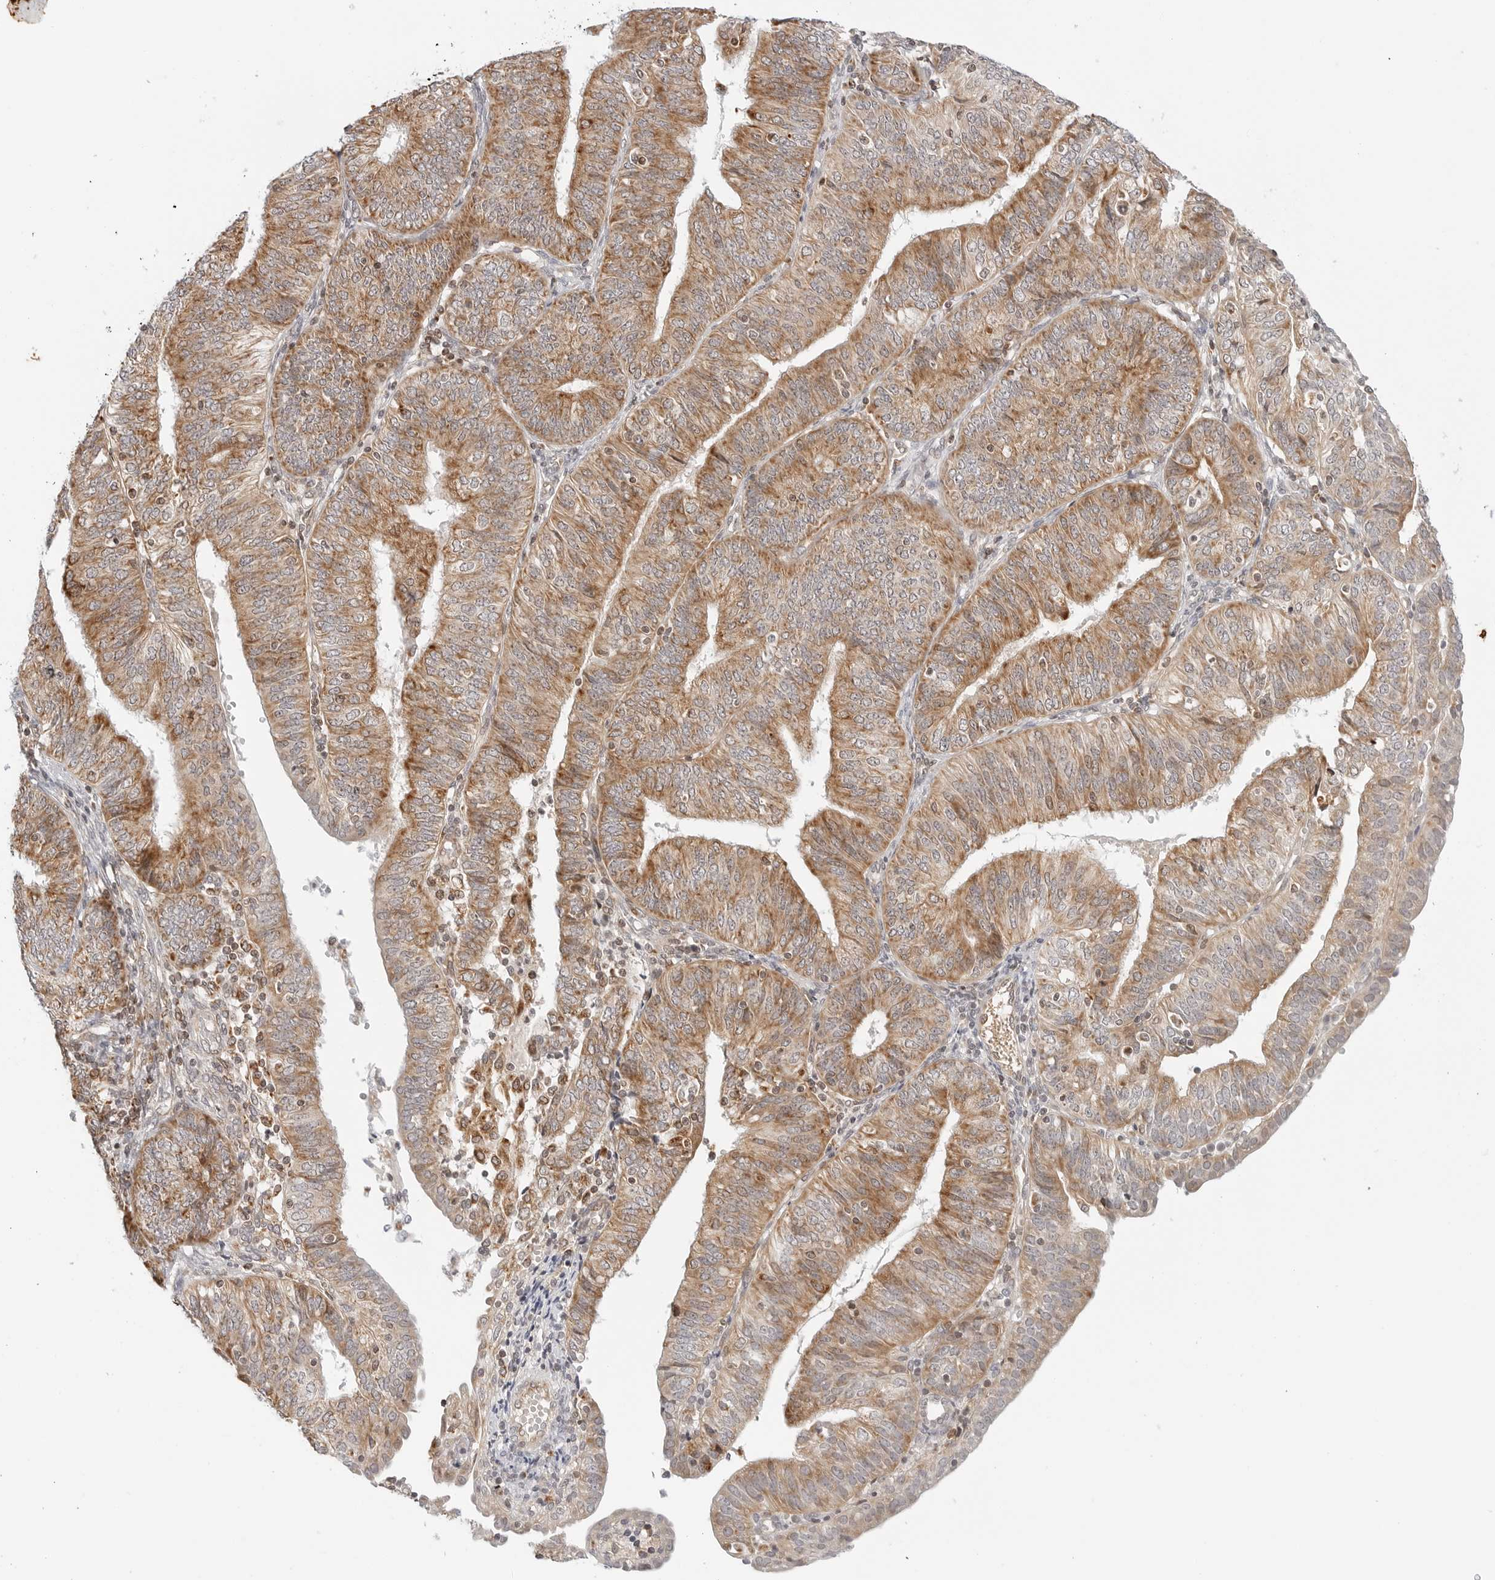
{"staining": {"intensity": "moderate", "quantity": ">75%", "location": "cytoplasmic/membranous"}, "tissue": "endometrial cancer", "cell_type": "Tumor cells", "image_type": "cancer", "snomed": [{"axis": "morphology", "description": "Adenocarcinoma, NOS"}, {"axis": "topography", "description": "Endometrium"}], "caption": "Brown immunohistochemical staining in endometrial cancer displays moderate cytoplasmic/membranous positivity in approximately >75% of tumor cells.", "gene": "DYRK4", "patient": {"sex": "female", "age": 58}}